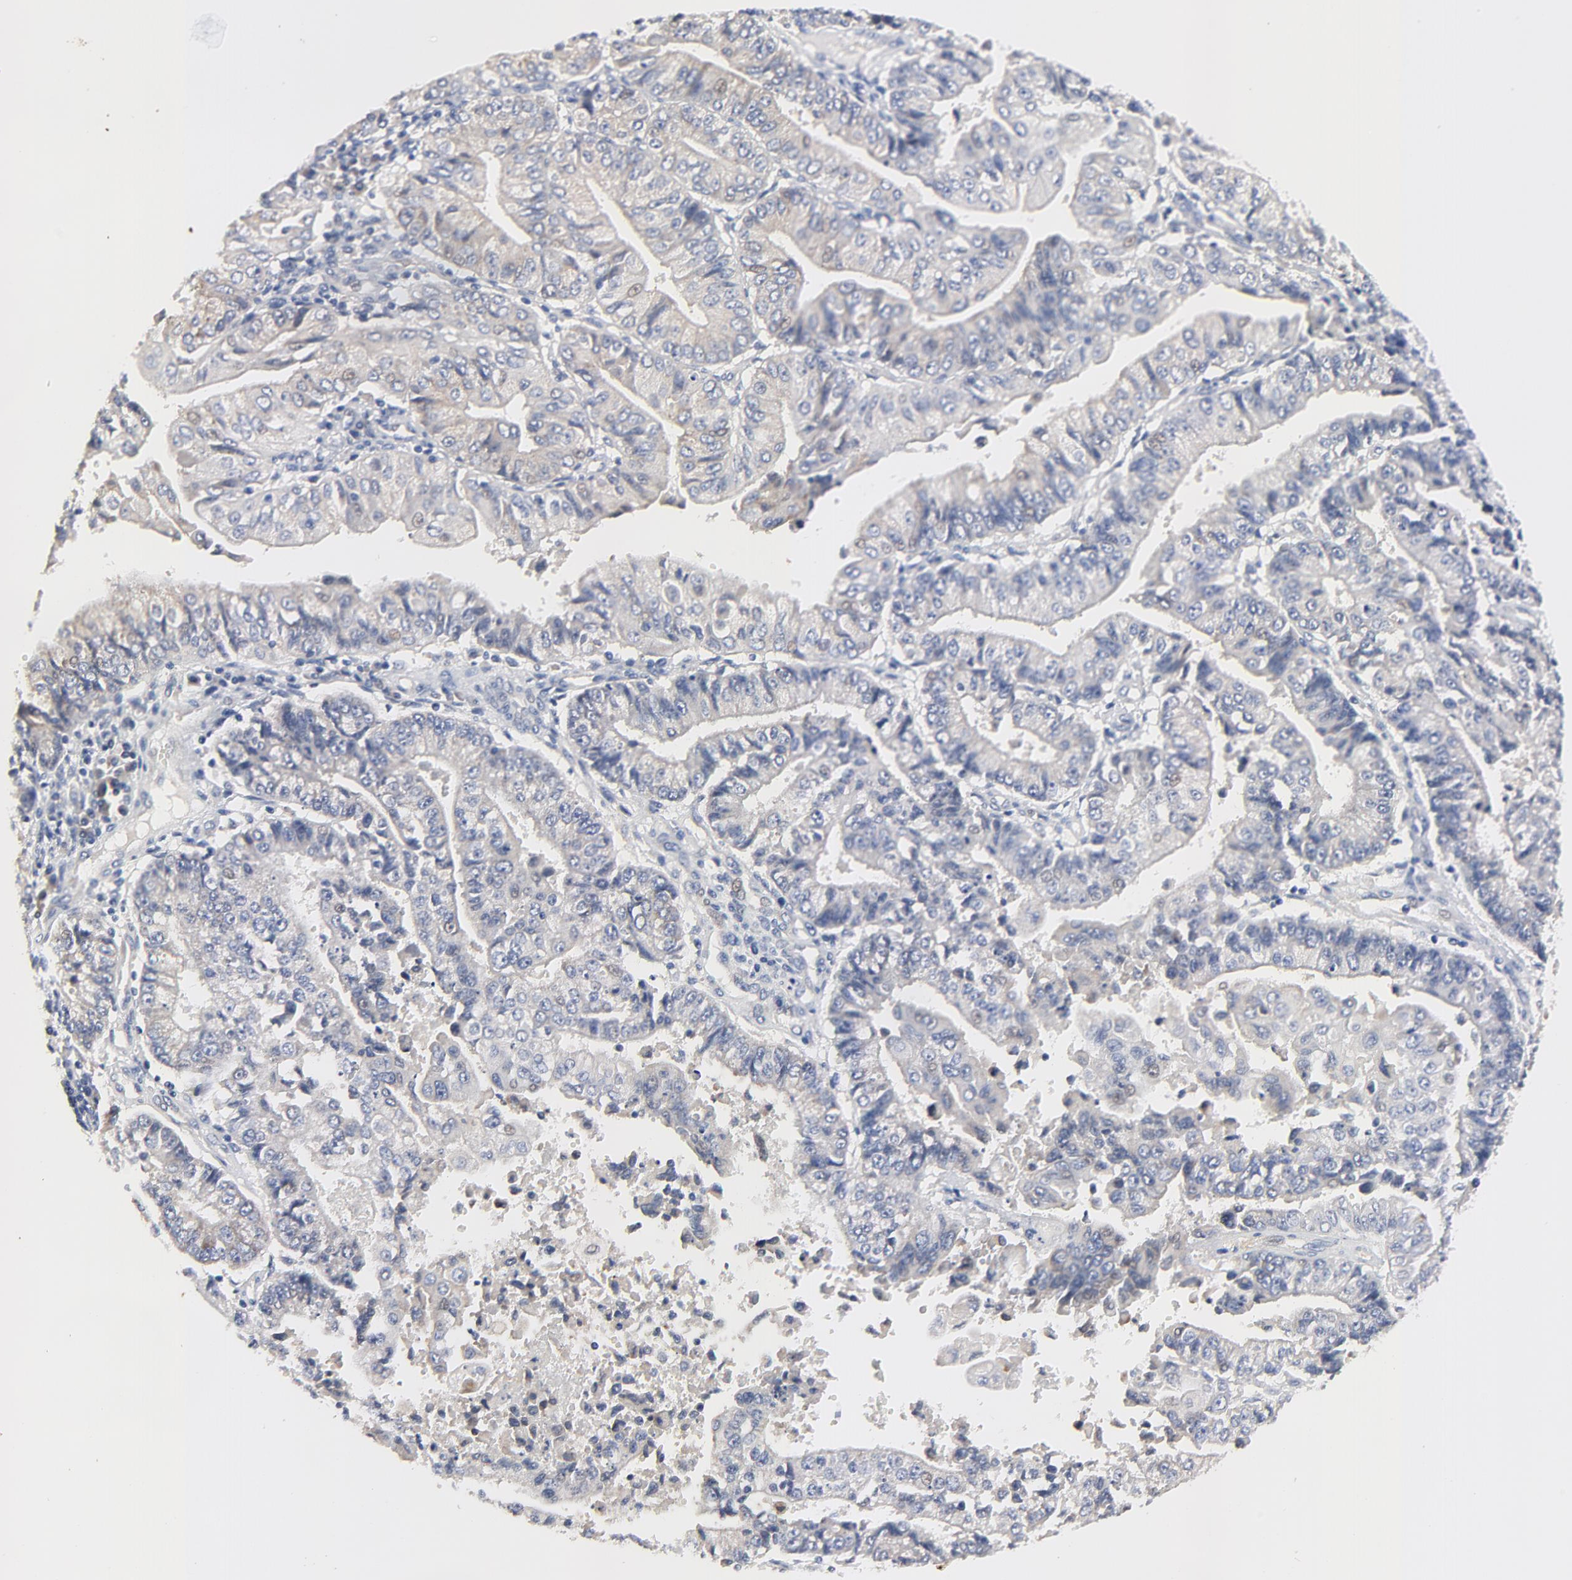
{"staining": {"intensity": "weak", "quantity": "25%-75%", "location": "cytoplasmic/membranous"}, "tissue": "endometrial cancer", "cell_type": "Tumor cells", "image_type": "cancer", "snomed": [{"axis": "morphology", "description": "Adenocarcinoma, NOS"}, {"axis": "topography", "description": "Endometrium"}], "caption": "High-power microscopy captured an IHC histopathology image of endometrial cancer (adenocarcinoma), revealing weak cytoplasmic/membranous staining in approximately 25%-75% of tumor cells.", "gene": "VAV2", "patient": {"sex": "female", "age": 75}}